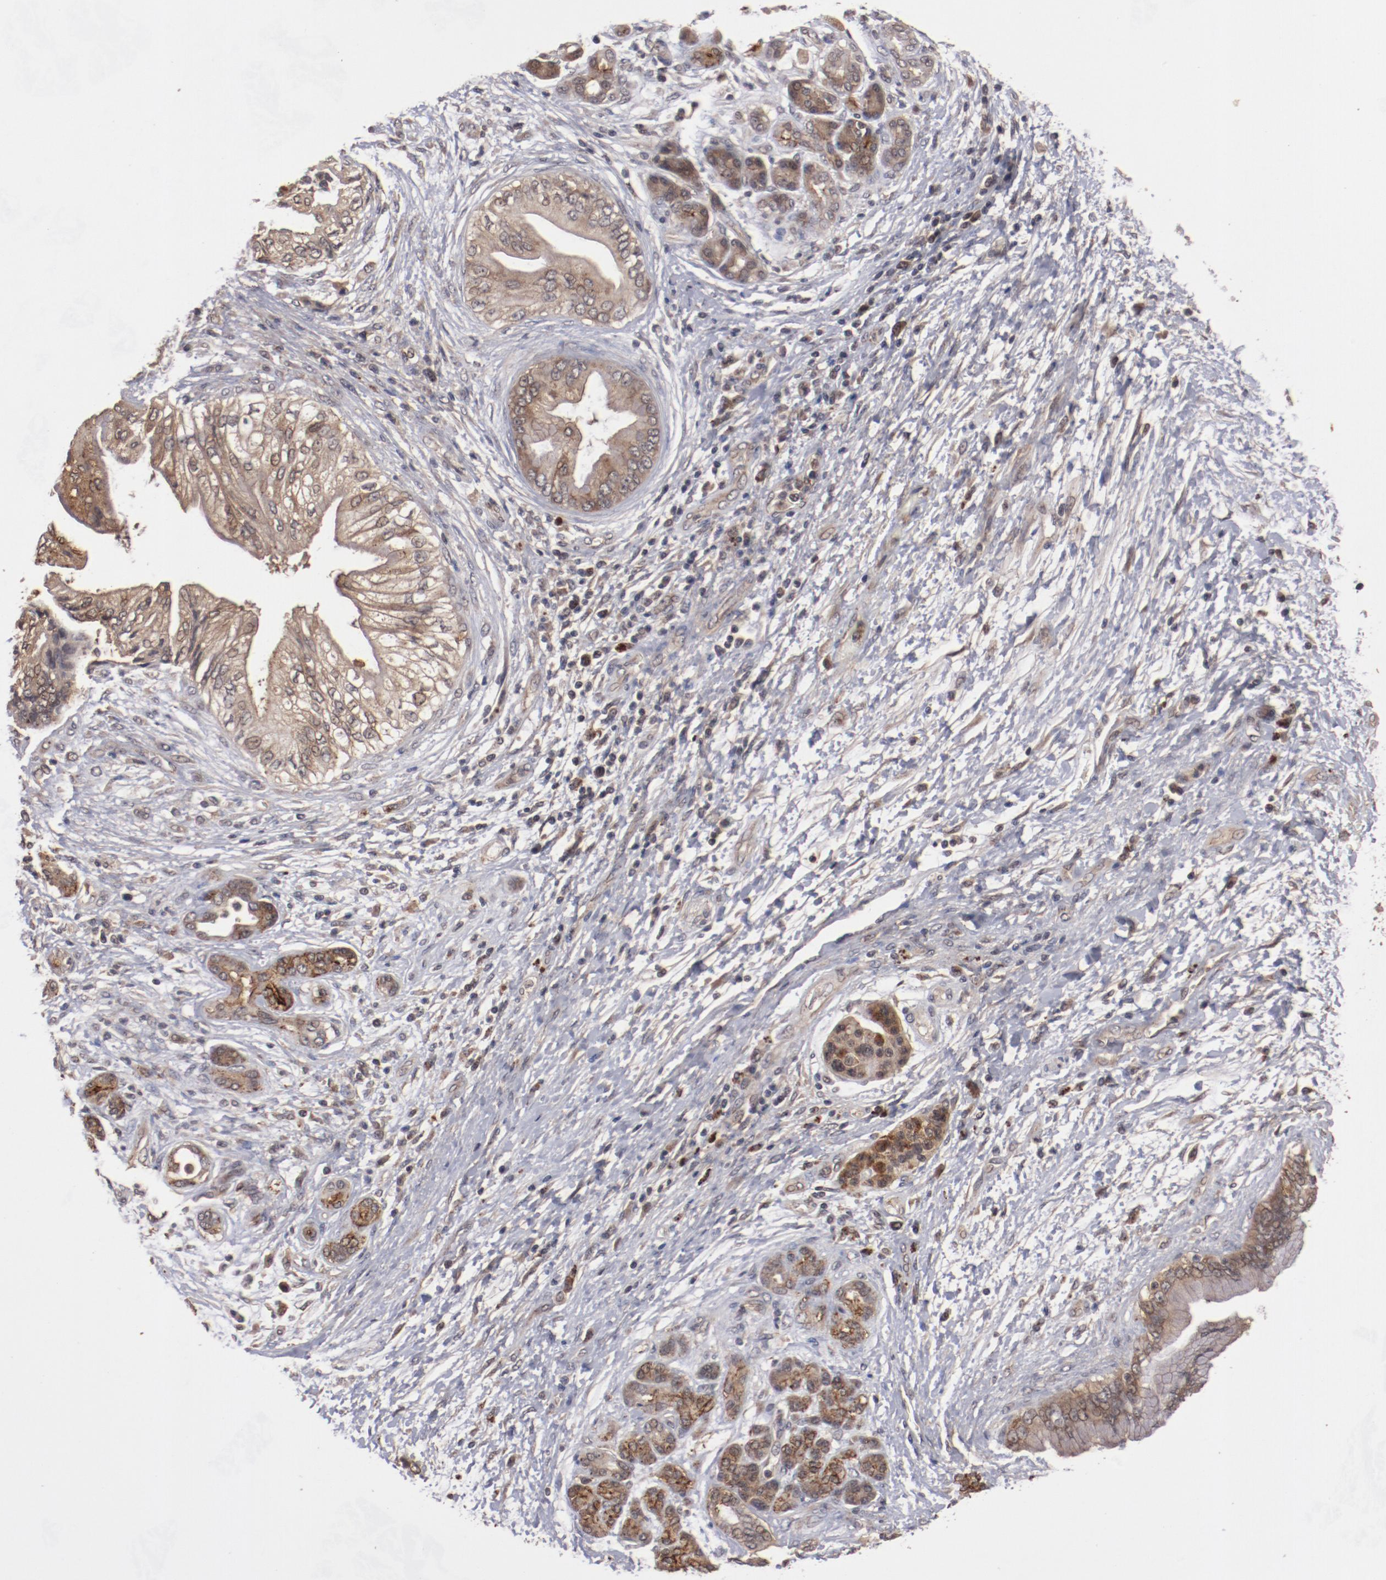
{"staining": {"intensity": "moderate", "quantity": ">75%", "location": "cytoplasmic/membranous"}, "tissue": "pancreatic cancer", "cell_type": "Tumor cells", "image_type": "cancer", "snomed": [{"axis": "morphology", "description": "Adenocarcinoma, NOS"}, {"axis": "topography", "description": "Pancreas"}], "caption": "This micrograph exhibits pancreatic cancer (adenocarcinoma) stained with IHC to label a protein in brown. The cytoplasmic/membranous of tumor cells show moderate positivity for the protein. Nuclei are counter-stained blue.", "gene": "TENM1", "patient": {"sex": "female", "age": 70}}